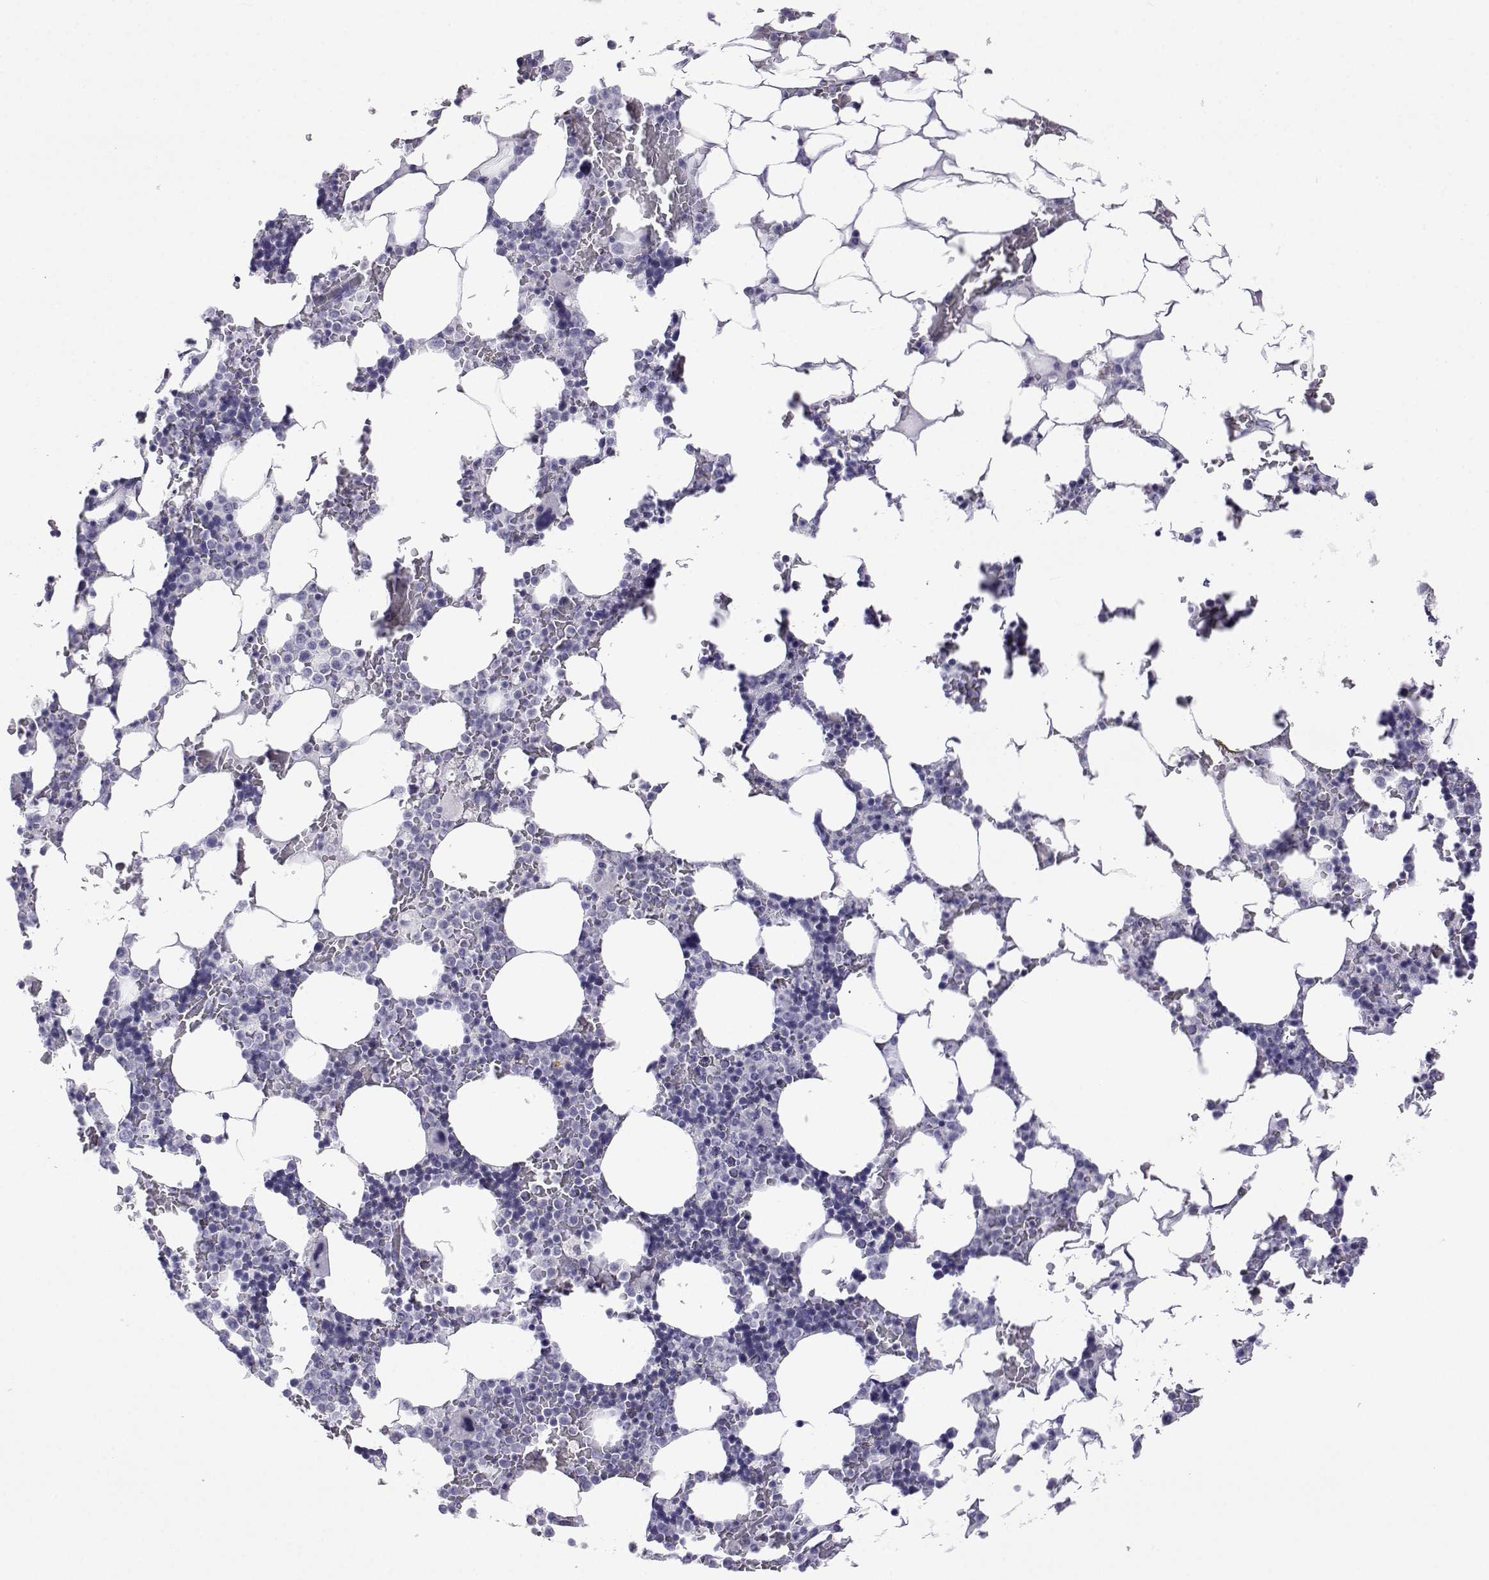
{"staining": {"intensity": "negative", "quantity": "none", "location": "none"}, "tissue": "bone marrow", "cell_type": "Hematopoietic cells", "image_type": "normal", "snomed": [{"axis": "morphology", "description": "Normal tissue, NOS"}, {"axis": "topography", "description": "Bone marrow"}], "caption": "DAB (3,3'-diaminobenzidine) immunohistochemical staining of normal bone marrow exhibits no significant staining in hematopoietic cells.", "gene": "ACTL7A", "patient": {"sex": "male", "age": 51}}